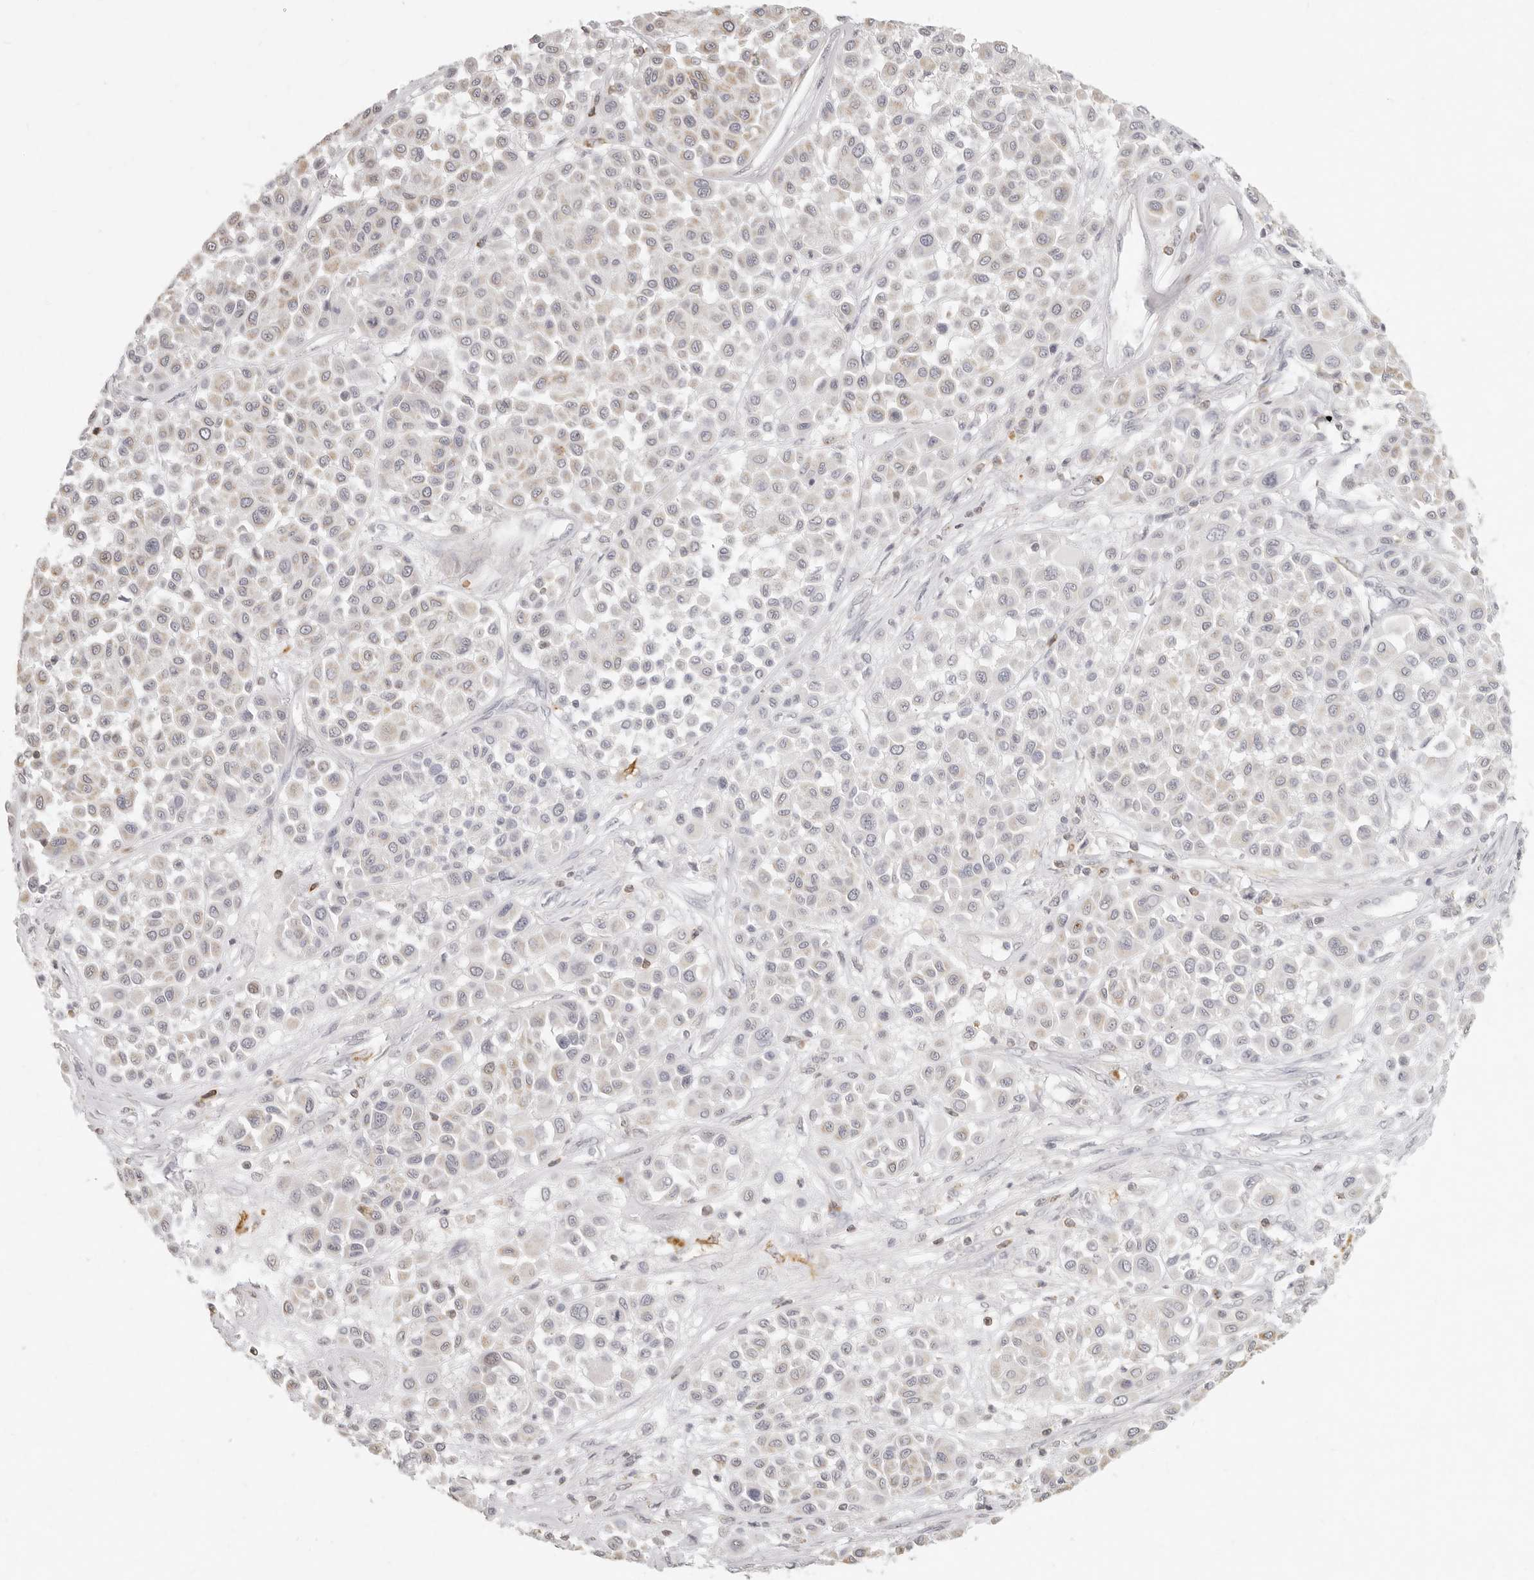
{"staining": {"intensity": "negative", "quantity": "none", "location": "none"}, "tissue": "melanoma", "cell_type": "Tumor cells", "image_type": "cancer", "snomed": [{"axis": "morphology", "description": "Malignant melanoma, Metastatic site"}, {"axis": "topography", "description": "Soft tissue"}], "caption": "Immunohistochemistry of malignant melanoma (metastatic site) exhibits no expression in tumor cells.", "gene": "NIBAN1", "patient": {"sex": "male", "age": 41}}